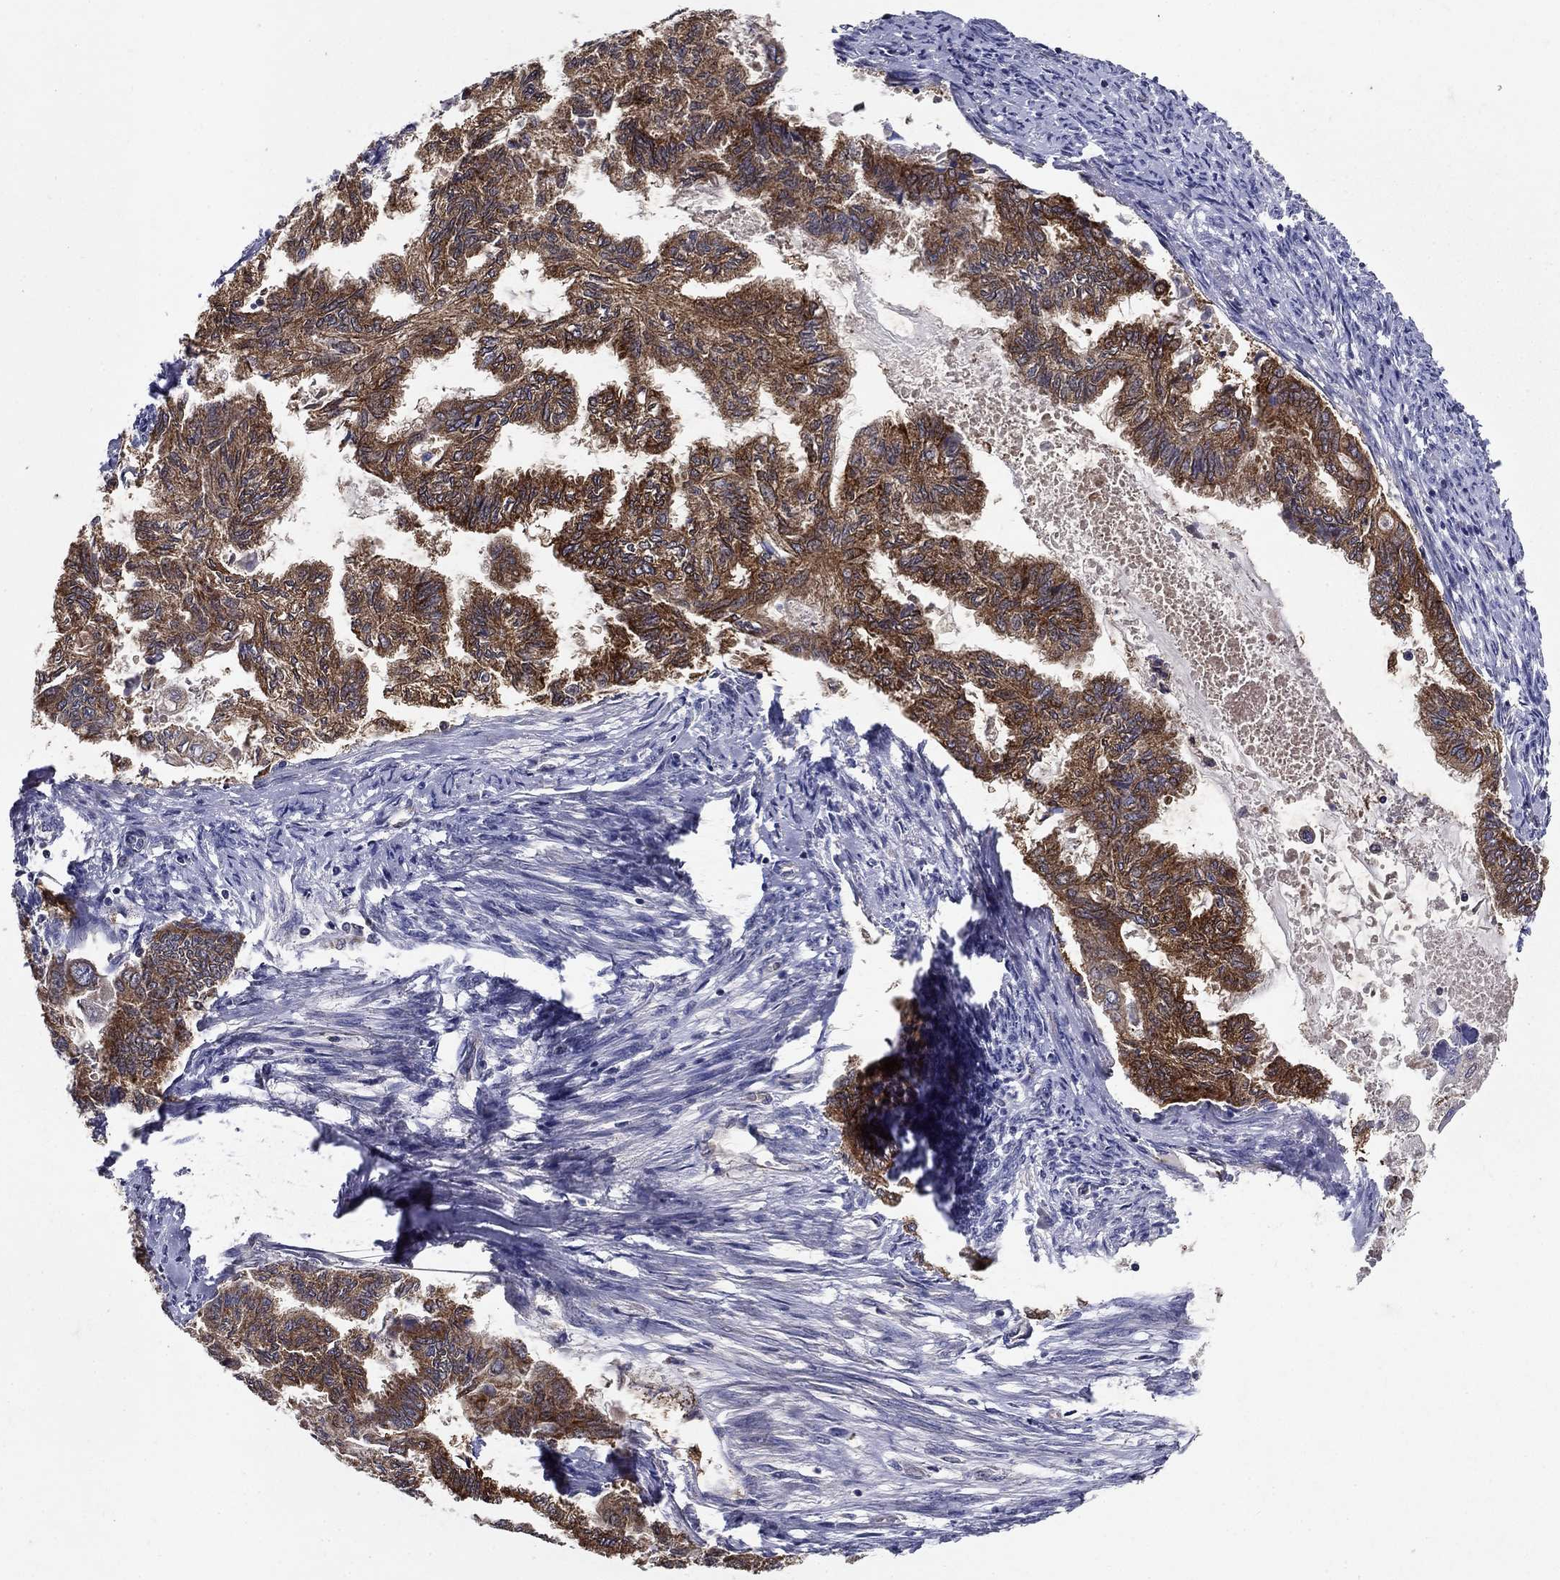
{"staining": {"intensity": "strong", "quantity": ">75%", "location": "cytoplasmic/membranous"}, "tissue": "endometrial cancer", "cell_type": "Tumor cells", "image_type": "cancer", "snomed": [{"axis": "morphology", "description": "Adenocarcinoma, NOS"}, {"axis": "topography", "description": "Endometrium"}], "caption": "About >75% of tumor cells in adenocarcinoma (endometrial) reveal strong cytoplasmic/membranous protein expression as visualized by brown immunohistochemical staining.", "gene": "GLTP", "patient": {"sex": "female", "age": 86}}